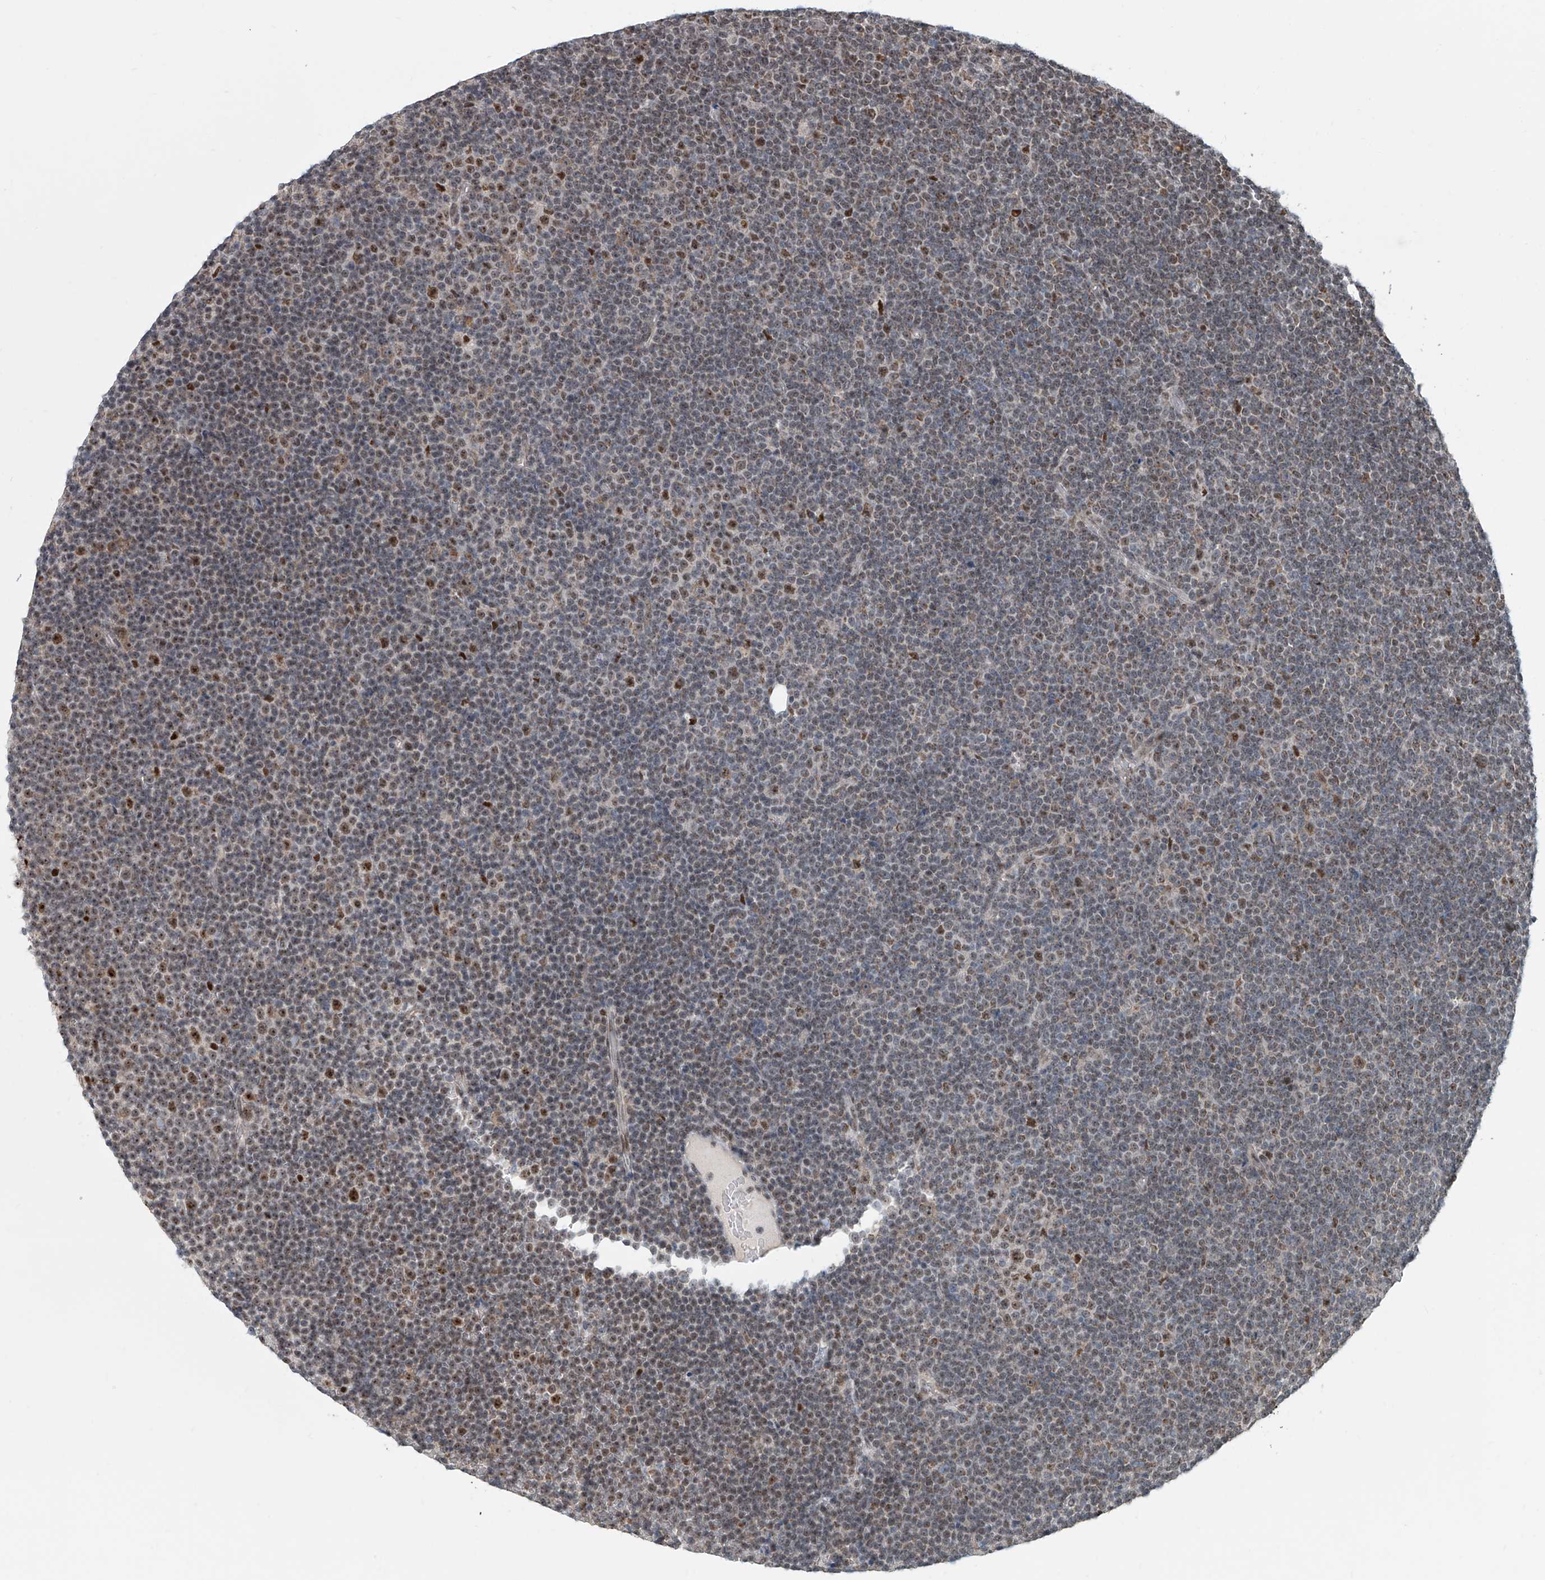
{"staining": {"intensity": "moderate", "quantity": "25%-75%", "location": "nuclear"}, "tissue": "lymphoma", "cell_type": "Tumor cells", "image_type": "cancer", "snomed": [{"axis": "morphology", "description": "Malignant lymphoma, non-Hodgkin's type, Low grade"}, {"axis": "topography", "description": "Lymph node"}], "caption": "This is a photomicrograph of IHC staining of malignant lymphoma, non-Hodgkin's type (low-grade), which shows moderate staining in the nuclear of tumor cells.", "gene": "SDE2", "patient": {"sex": "female", "age": 67}}